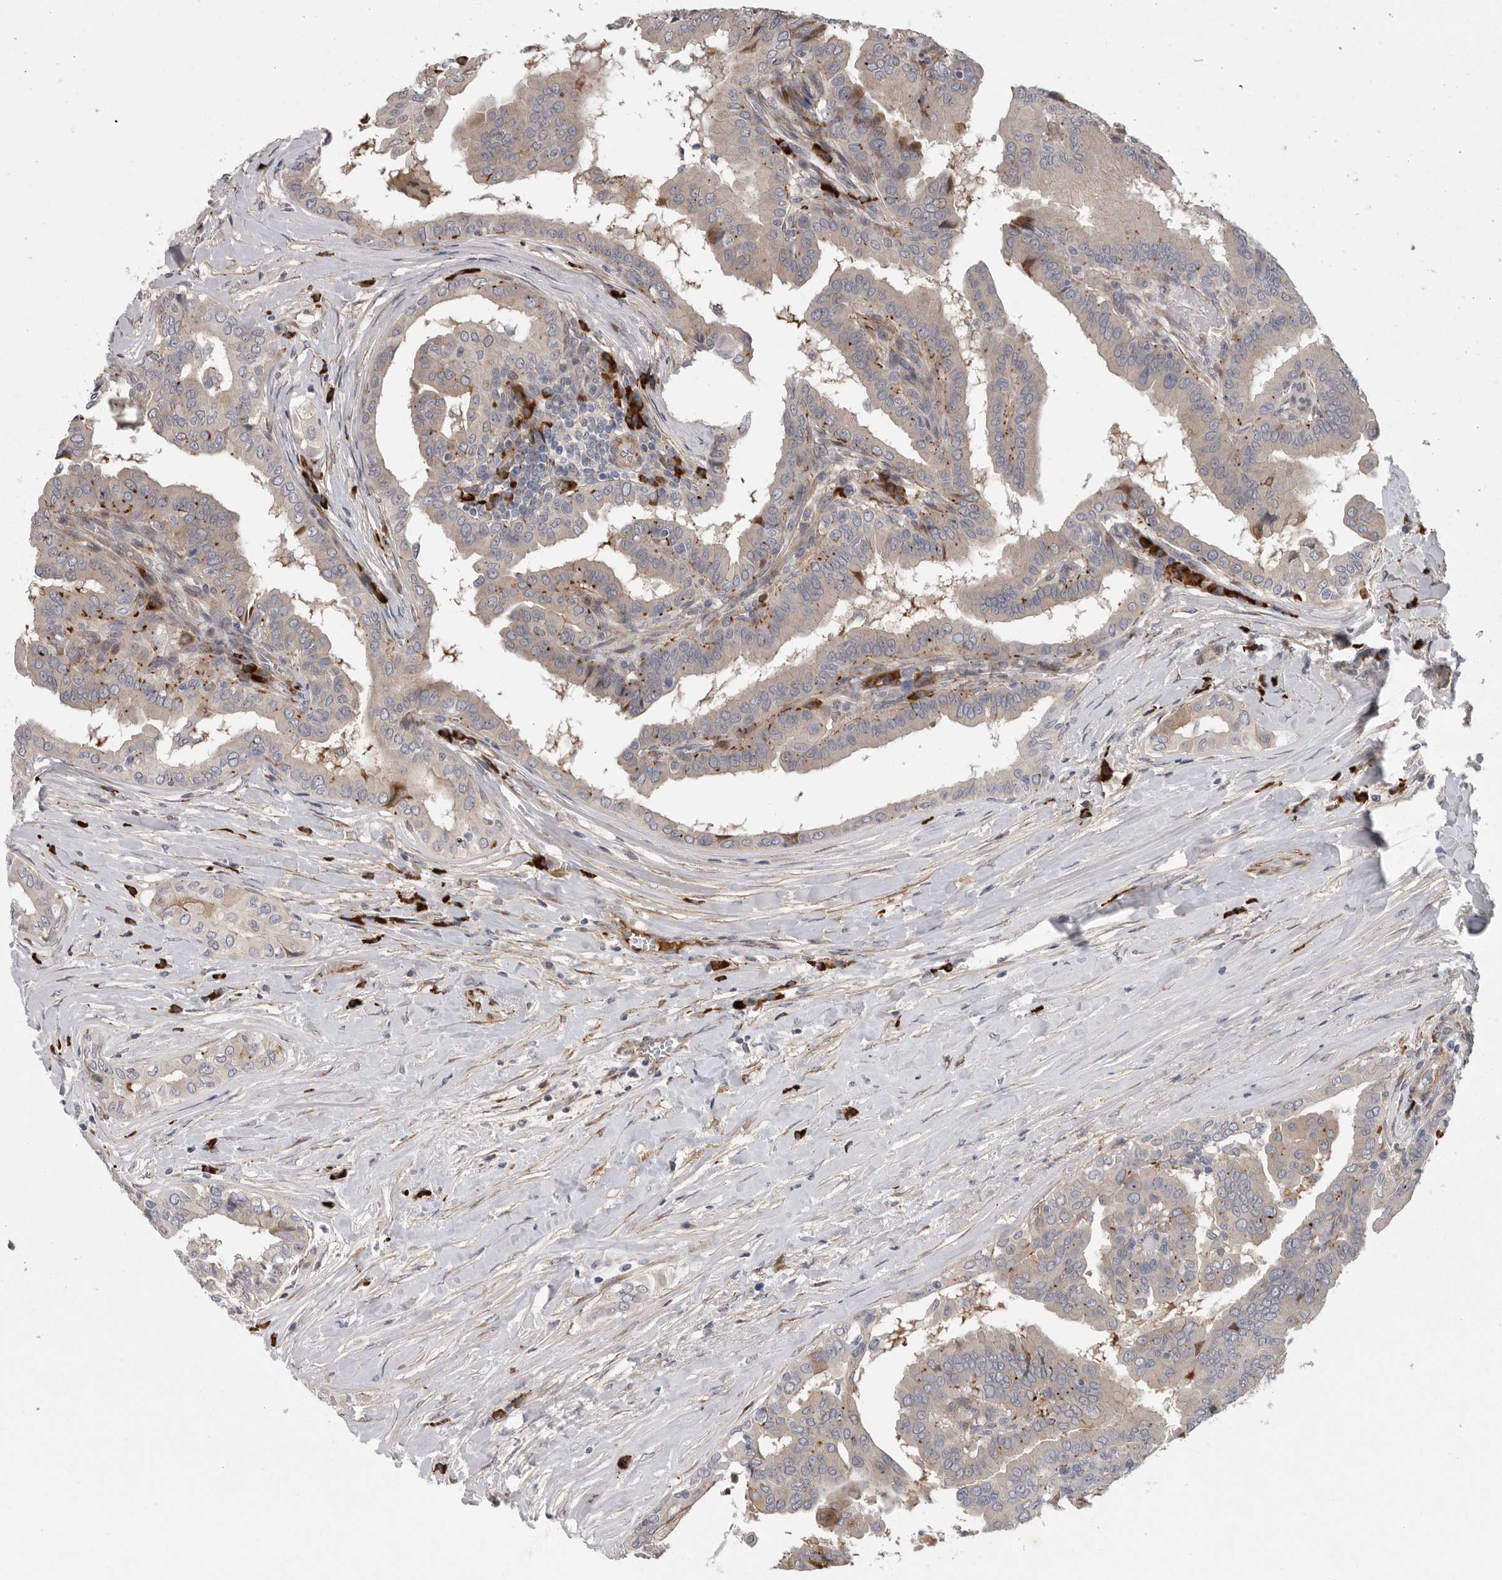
{"staining": {"intensity": "moderate", "quantity": "<25%", "location": "cytoplasmic/membranous"}, "tissue": "thyroid cancer", "cell_type": "Tumor cells", "image_type": "cancer", "snomed": [{"axis": "morphology", "description": "Papillary adenocarcinoma, NOS"}, {"axis": "topography", "description": "Thyroid gland"}], "caption": "A histopathology image of thyroid cancer stained for a protein displays moderate cytoplasmic/membranous brown staining in tumor cells. (Stains: DAB (3,3'-diaminobenzidine) in brown, nuclei in blue, Microscopy: brightfield microscopy at high magnification).", "gene": "ATXN3L", "patient": {"sex": "male", "age": 33}}